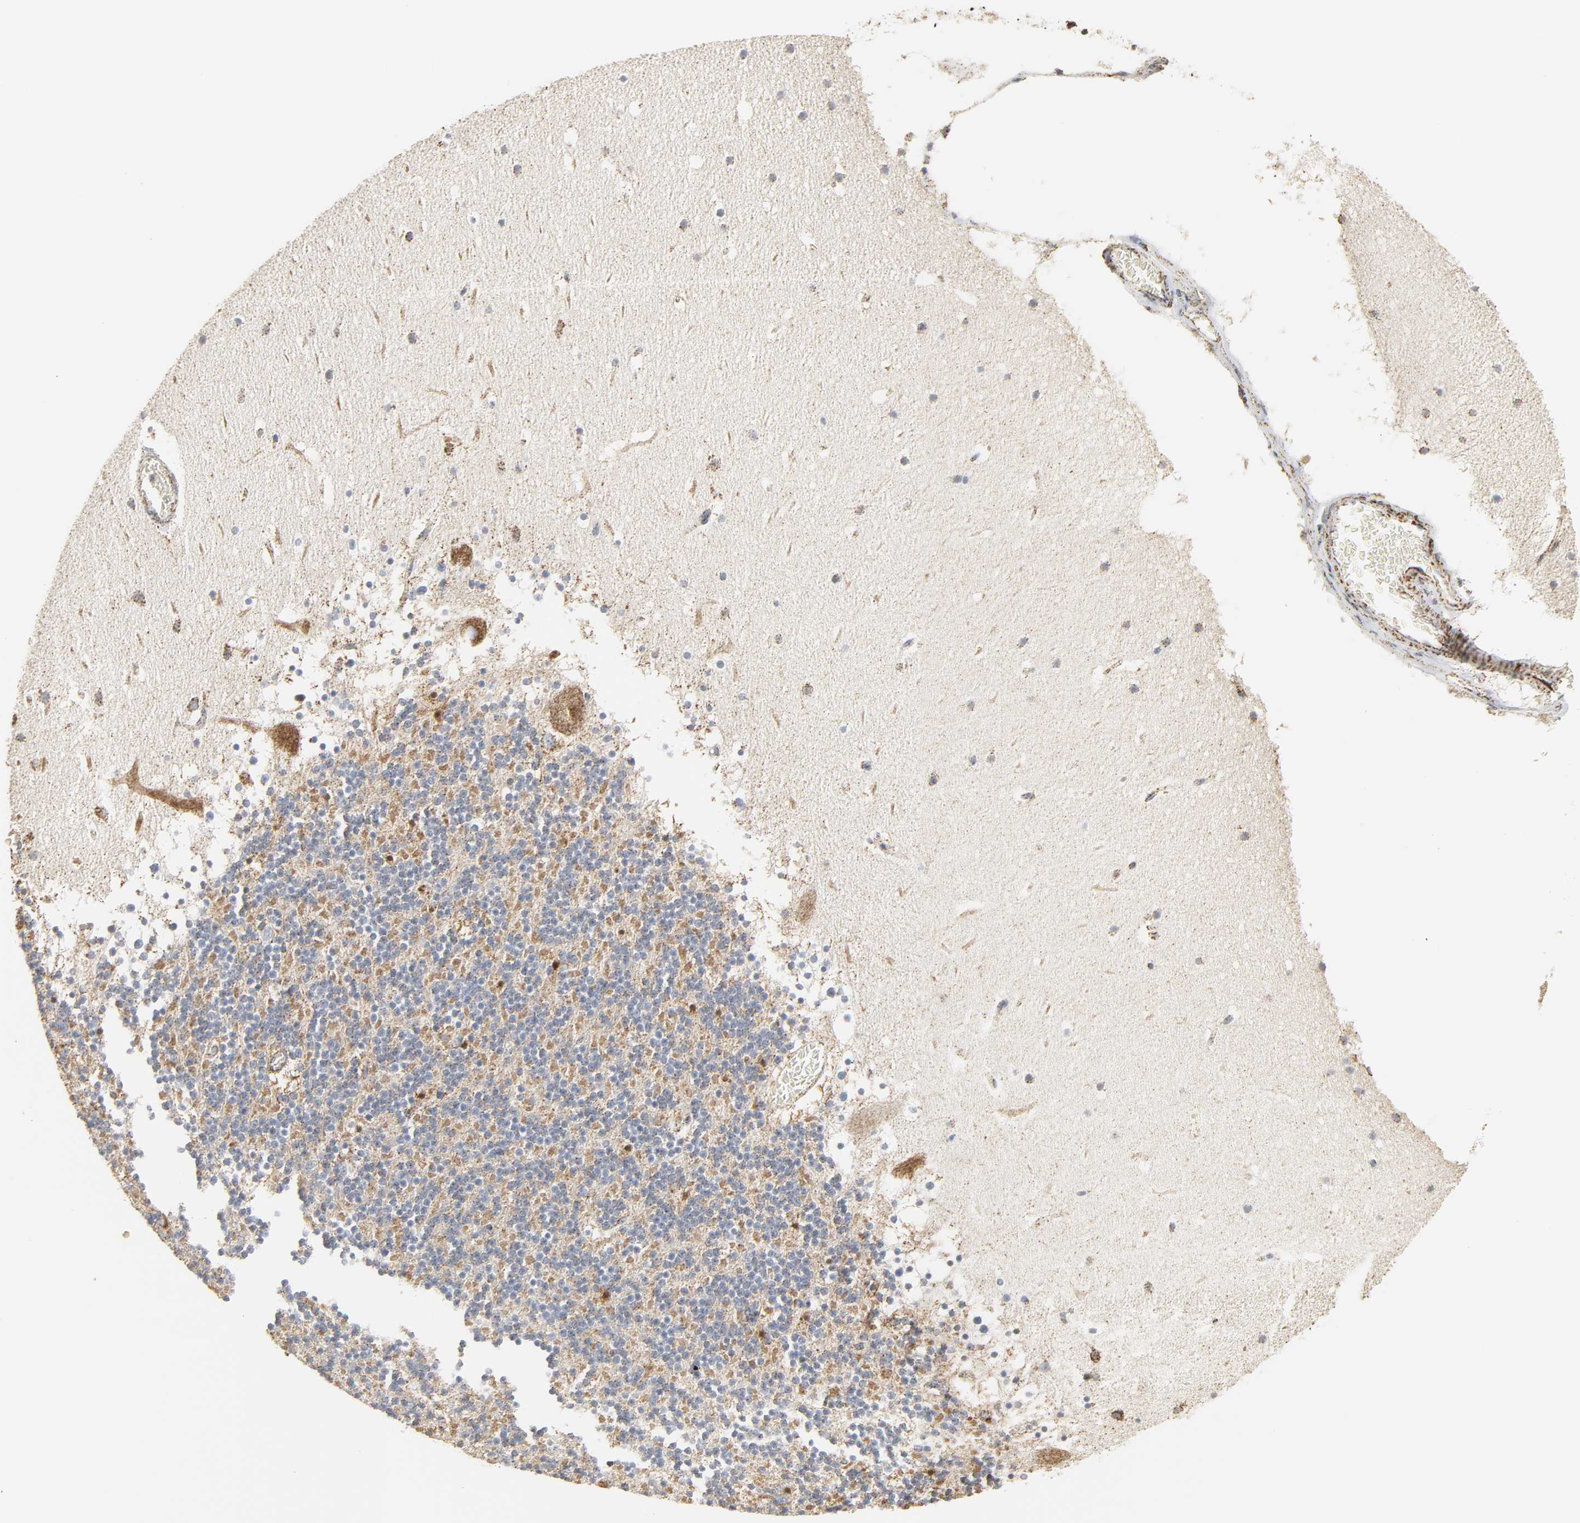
{"staining": {"intensity": "moderate", "quantity": "25%-75%", "location": "cytoplasmic/membranous"}, "tissue": "cerebellum", "cell_type": "Cells in granular layer", "image_type": "normal", "snomed": [{"axis": "morphology", "description": "Normal tissue, NOS"}, {"axis": "topography", "description": "Cerebellum"}], "caption": "Protein staining of unremarkable cerebellum shows moderate cytoplasmic/membranous expression in about 25%-75% of cells in granular layer. (IHC, brightfield microscopy, high magnification).", "gene": "ACAT1", "patient": {"sex": "male", "age": 45}}